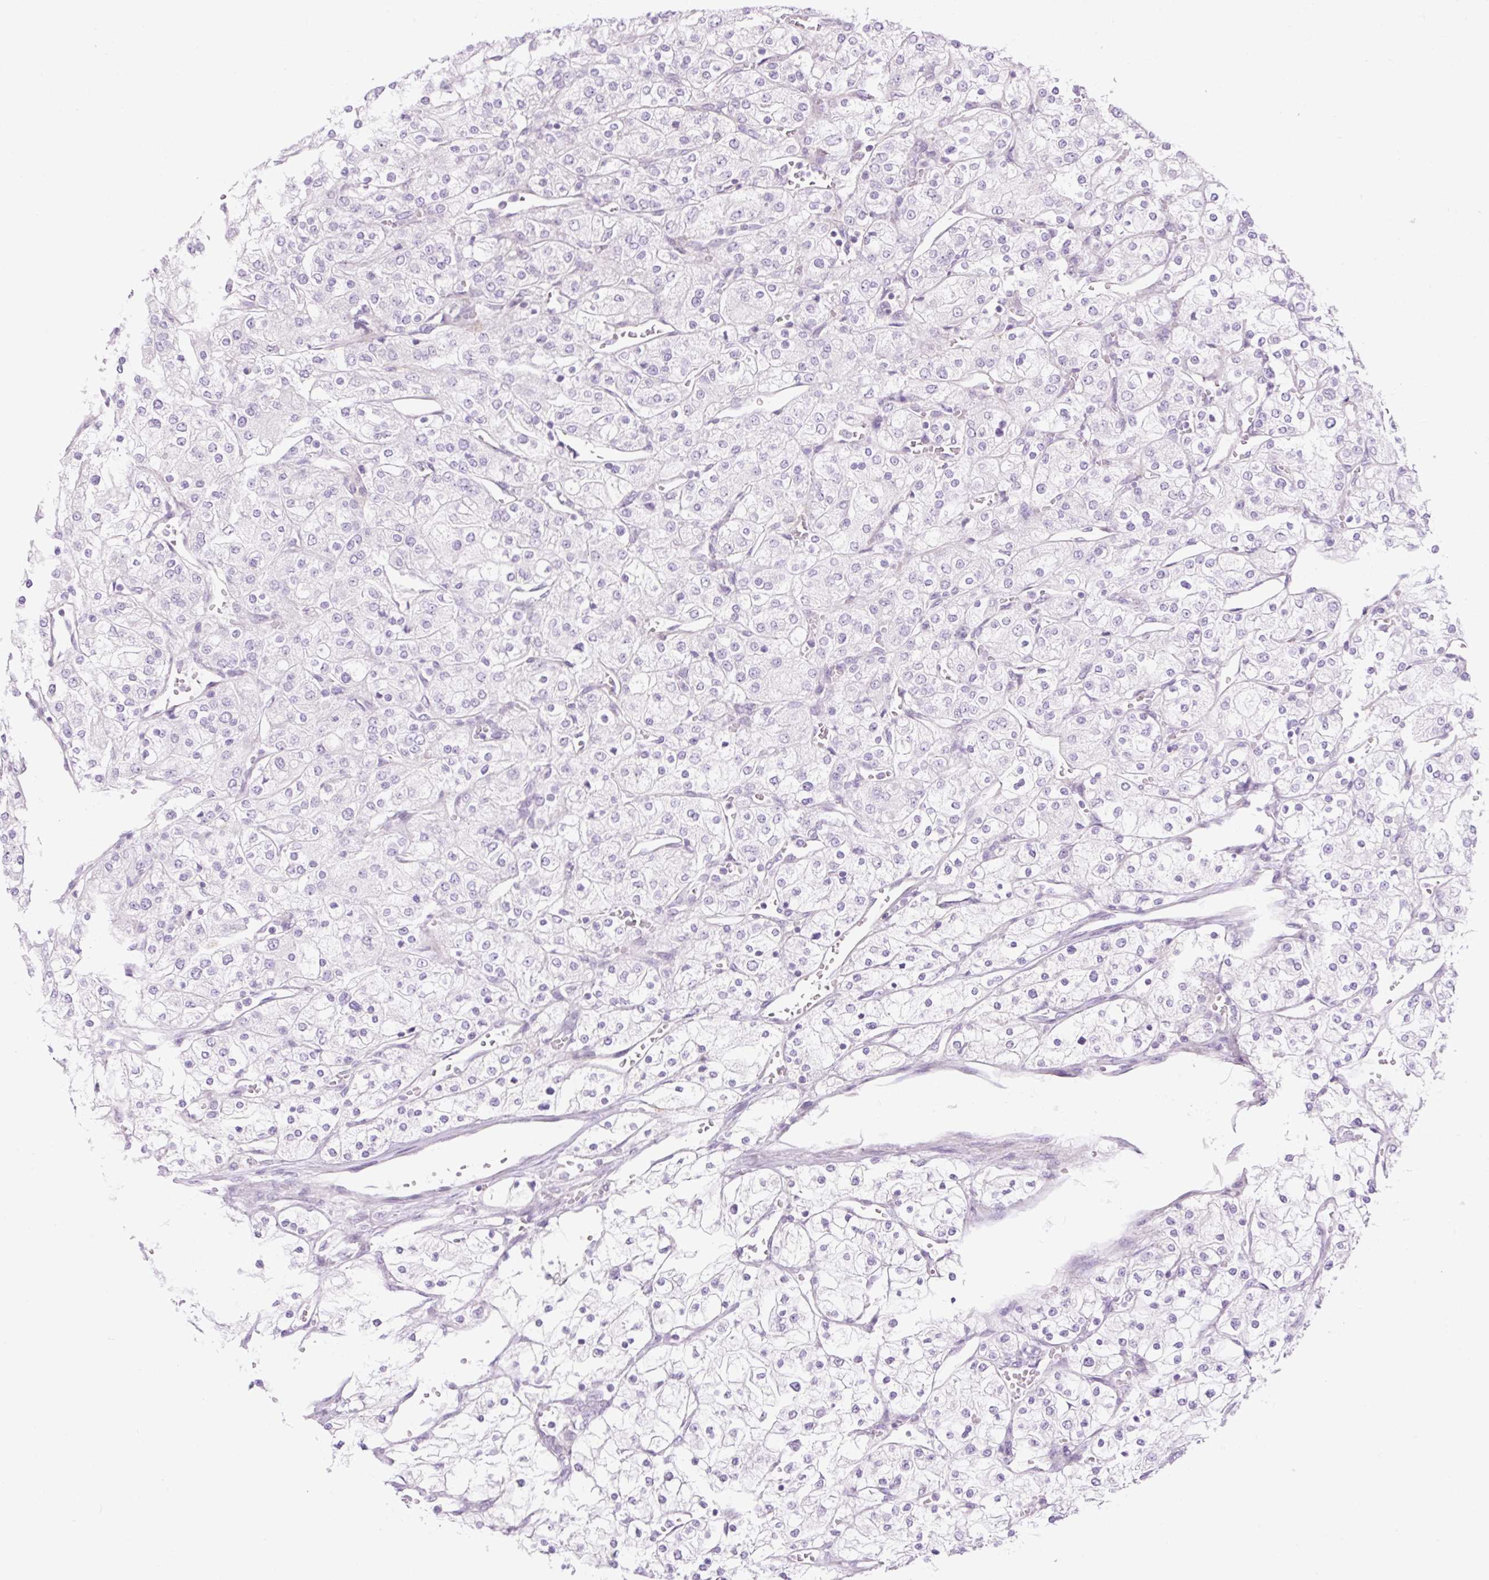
{"staining": {"intensity": "negative", "quantity": "none", "location": "none"}, "tissue": "renal cancer", "cell_type": "Tumor cells", "image_type": "cancer", "snomed": [{"axis": "morphology", "description": "Adenocarcinoma, NOS"}, {"axis": "topography", "description": "Kidney"}], "caption": "Immunohistochemistry photomicrograph of adenocarcinoma (renal) stained for a protein (brown), which exhibits no positivity in tumor cells.", "gene": "GRID2", "patient": {"sex": "male", "age": 80}}